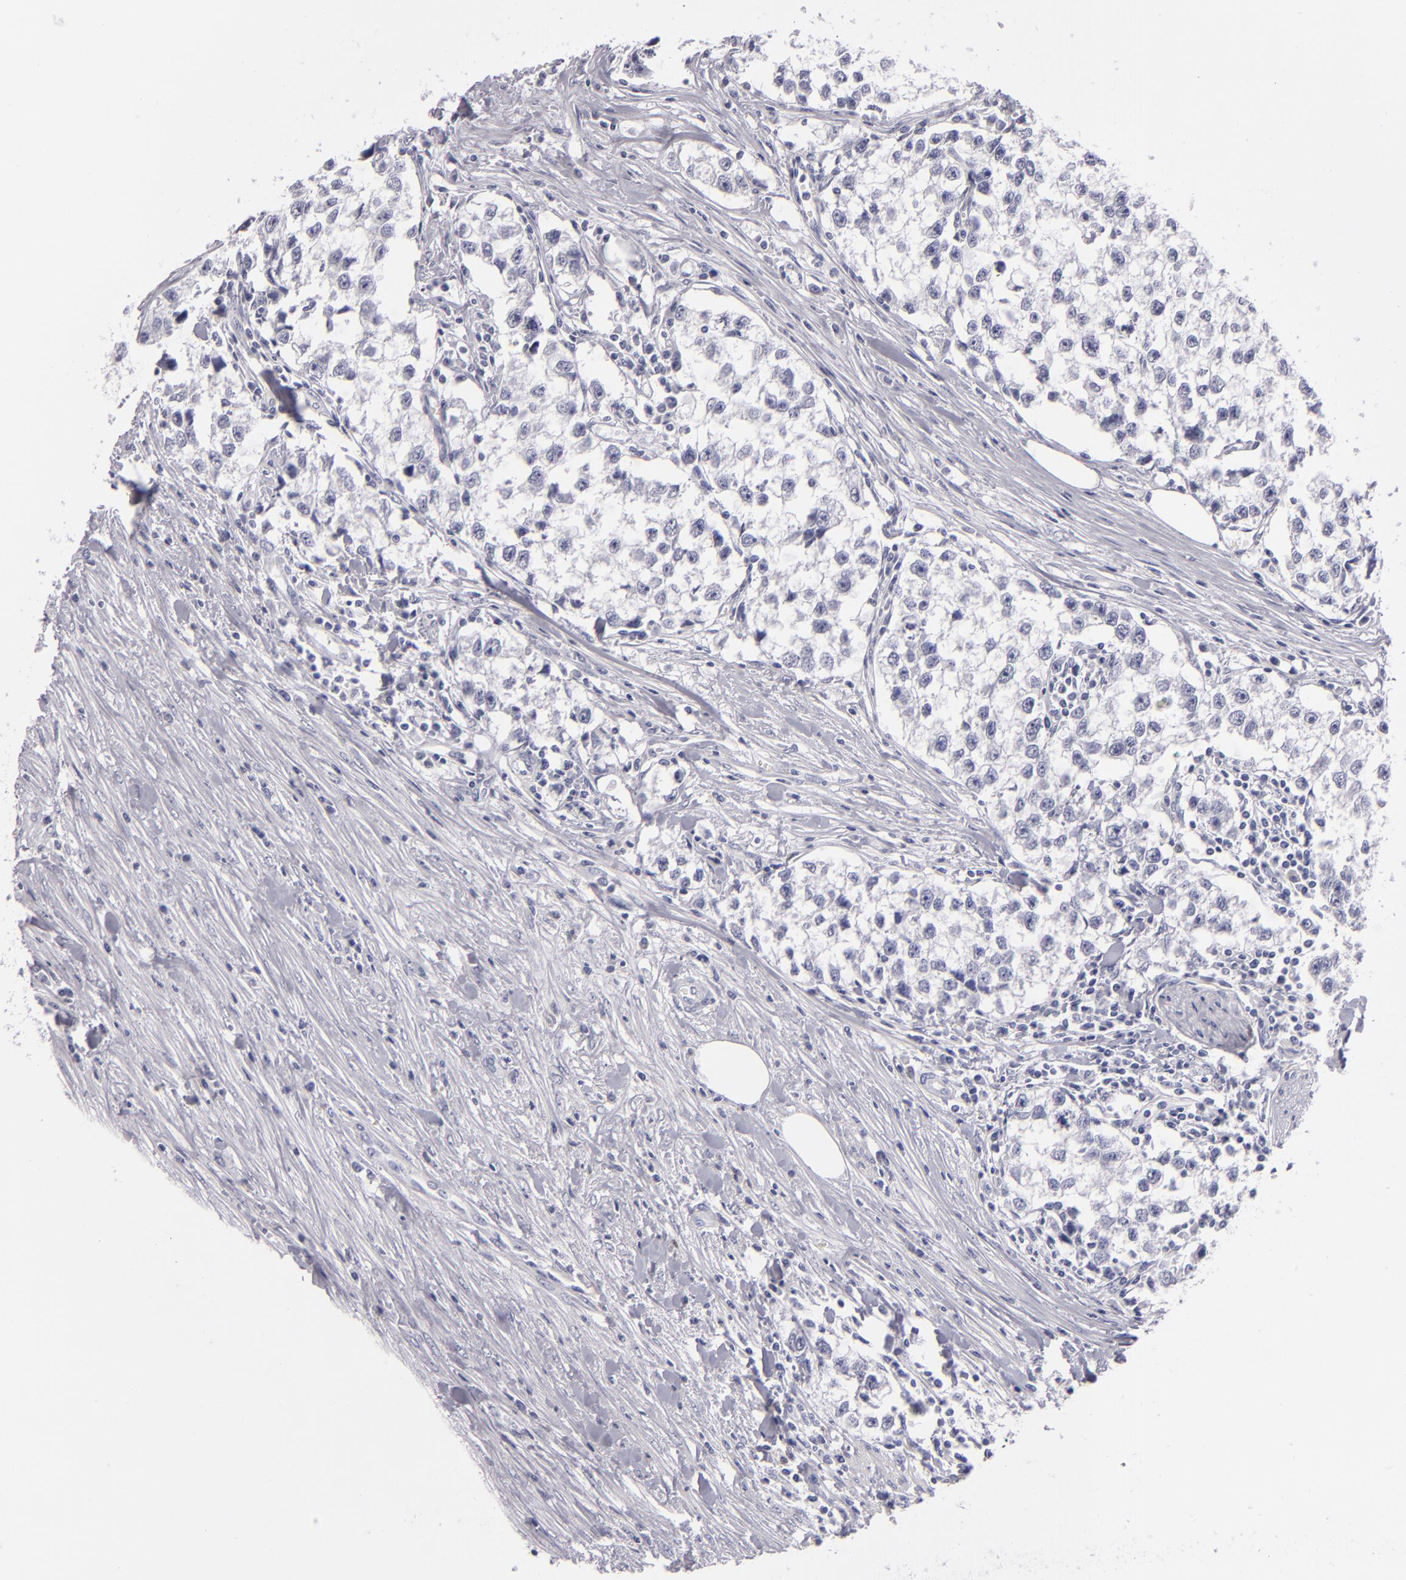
{"staining": {"intensity": "negative", "quantity": "none", "location": "none"}, "tissue": "testis cancer", "cell_type": "Tumor cells", "image_type": "cancer", "snomed": [{"axis": "morphology", "description": "Seminoma, NOS"}, {"axis": "morphology", "description": "Carcinoma, Embryonal, NOS"}, {"axis": "topography", "description": "Testis"}], "caption": "This is an immunohistochemistry (IHC) photomicrograph of human testis cancer (seminoma). There is no positivity in tumor cells.", "gene": "F13A1", "patient": {"sex": "male", "age": 30}}